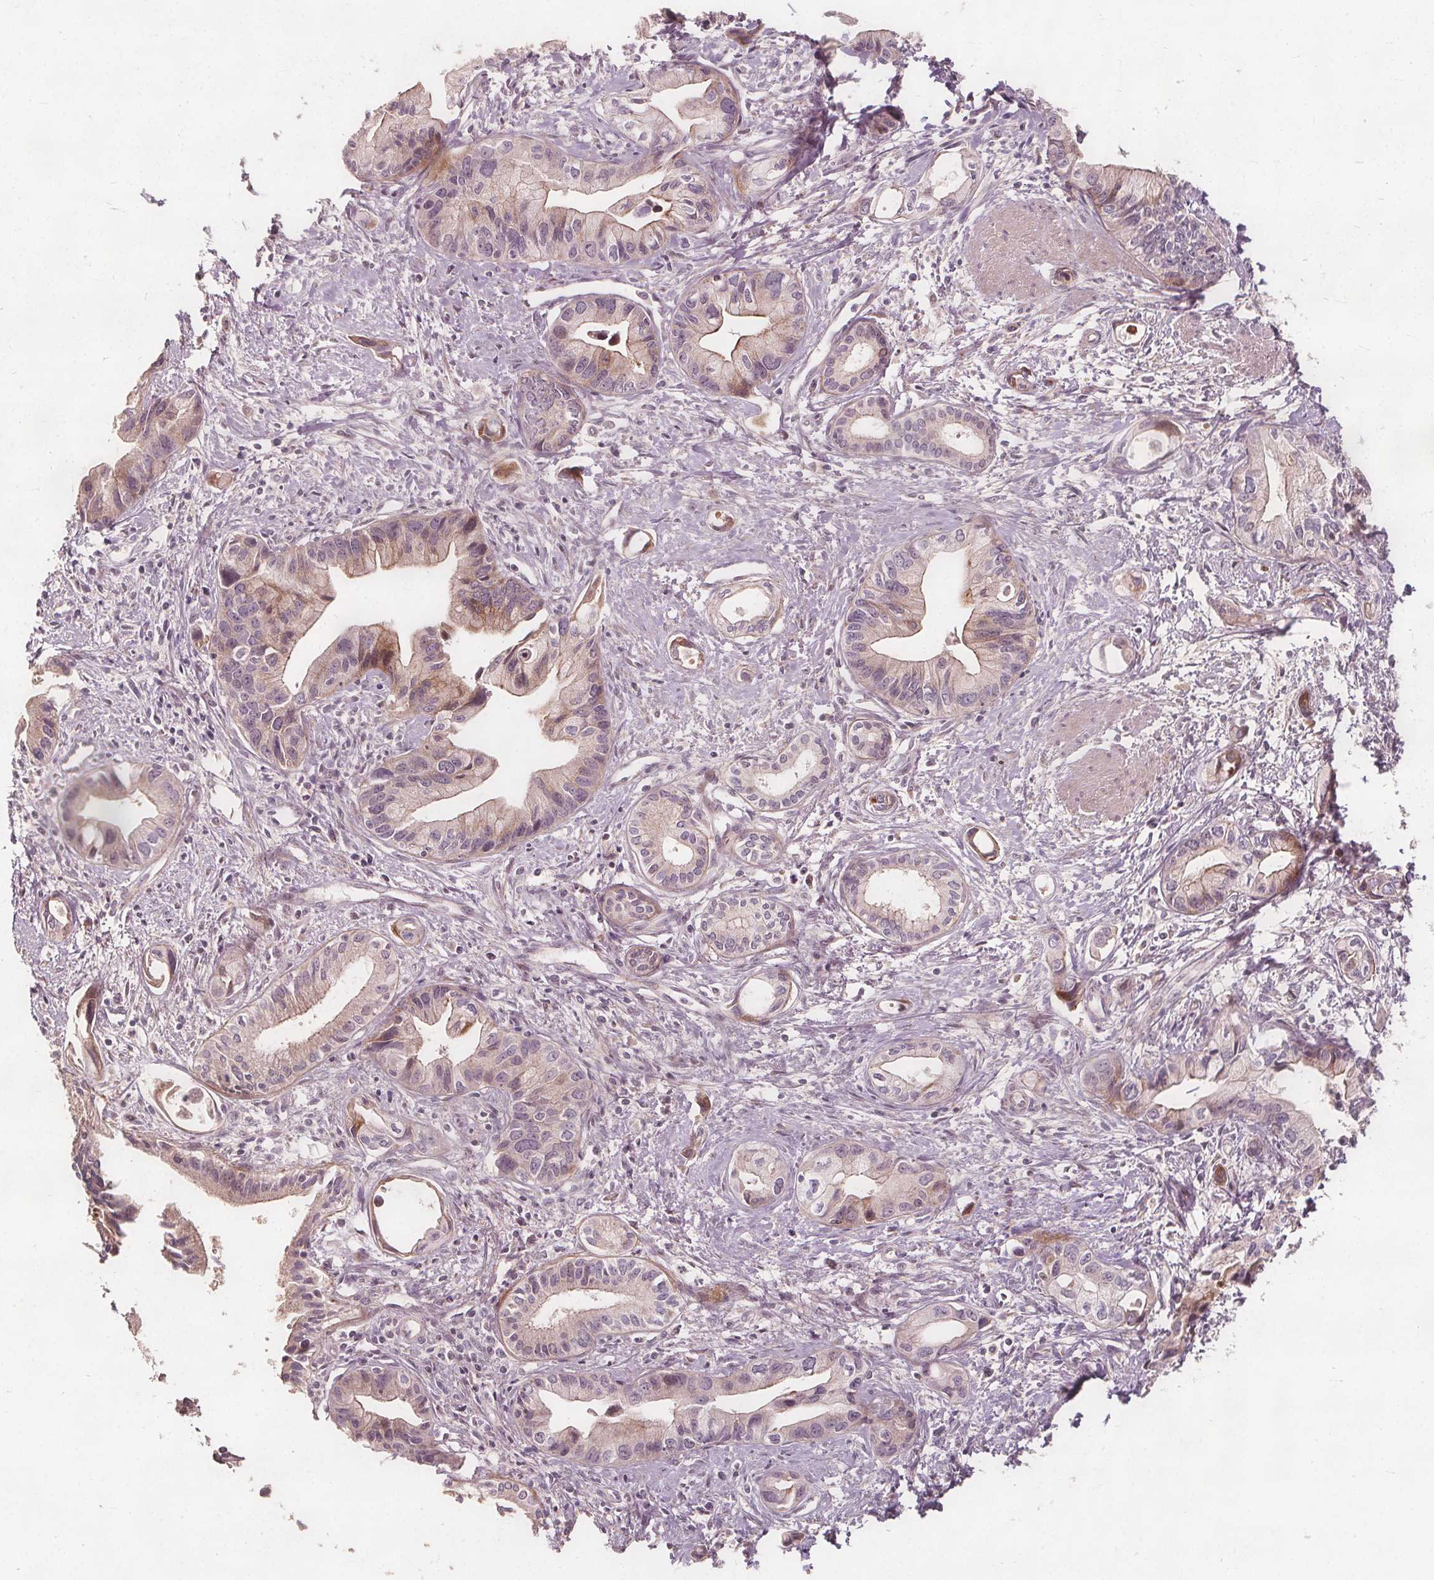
{"staining": {"intensity": "moderate", "quantity": "<25%", "location": "cytoplasmic/membranous"}, "tissue": "pancreatic cancer", "cell_type": "Tumor cells", "image_type": "cancer", "snomed": [{"axis": "morphology", "description": "Adenocarcinoma, NOS"}, {"axis": "topography", "description": "Pancreas"}], "caption": "Pancreatic cancer (adenocarcinoma) tissue reveals moderate cytoplasmic/membranous expression in approximately <25% of tumor cells, visualized by immunohistochemistry.", "gene": "PTPRT", "patient": {"sex": "female", "age": 61}}